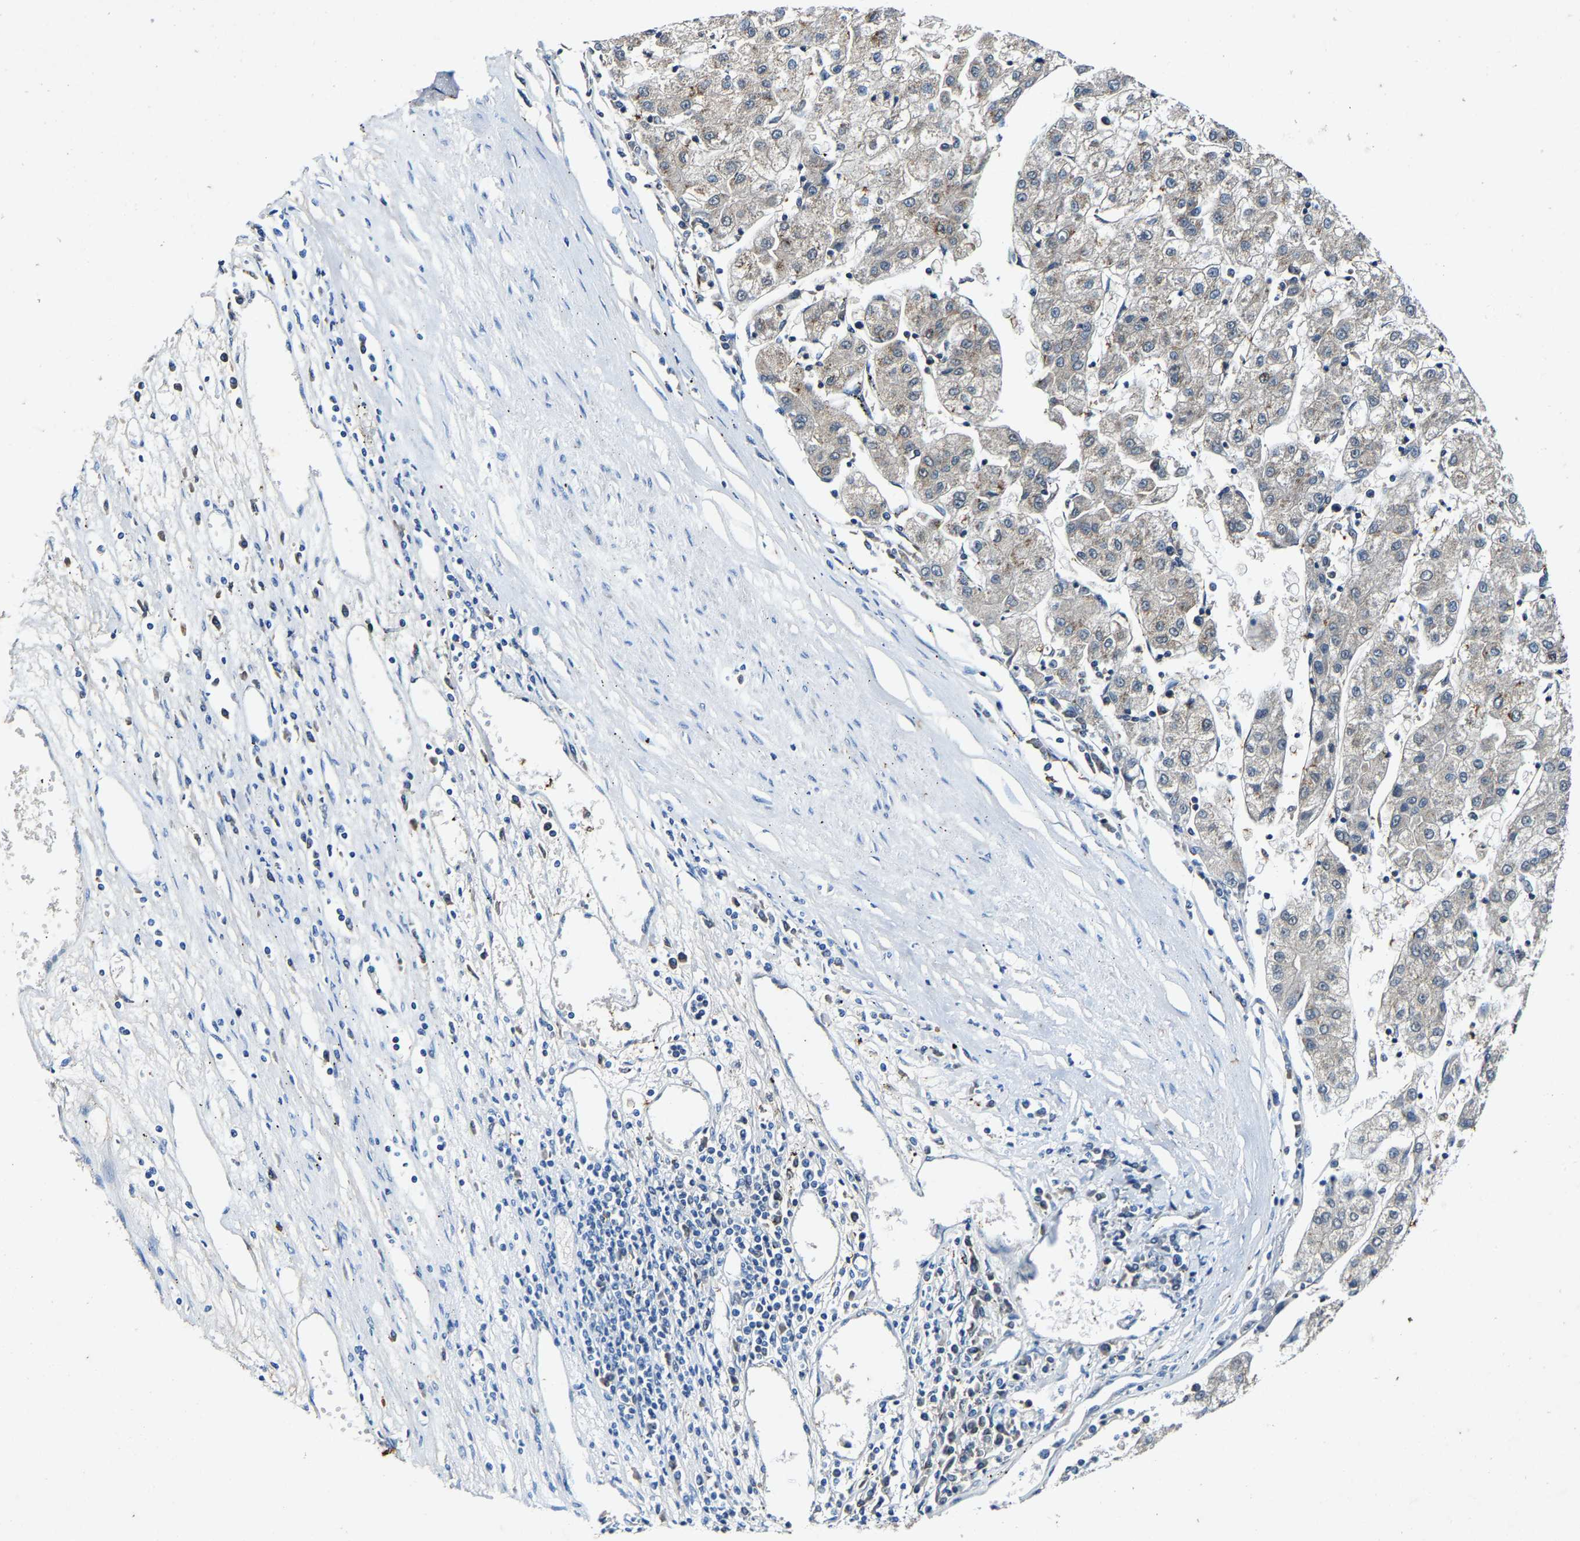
{"staining": {"intensity": "negative", "quantity": "none", "location": "none"}, "tissue": "liver cancer", "cell_type": "Tumor cells", "image_type": "cancer", "snomed": [{"axis": "morphology", "description": "Carcinoma, Hepatocellular, NOS"}, {"axis": "topography", "description": "Liver"}], "caption": "Immunohistochemistry of liver cancer (hepatocellular carcinoma) demonstrates no expression in tumor cells. The staining was performed using DAB to visualize the protein expression in brown, while the nuclei were stained in blue with hematoxylin (Magnification: 20x).", "gene": "SLC25A25", "patient": {"sex": "male", "age": 72}}